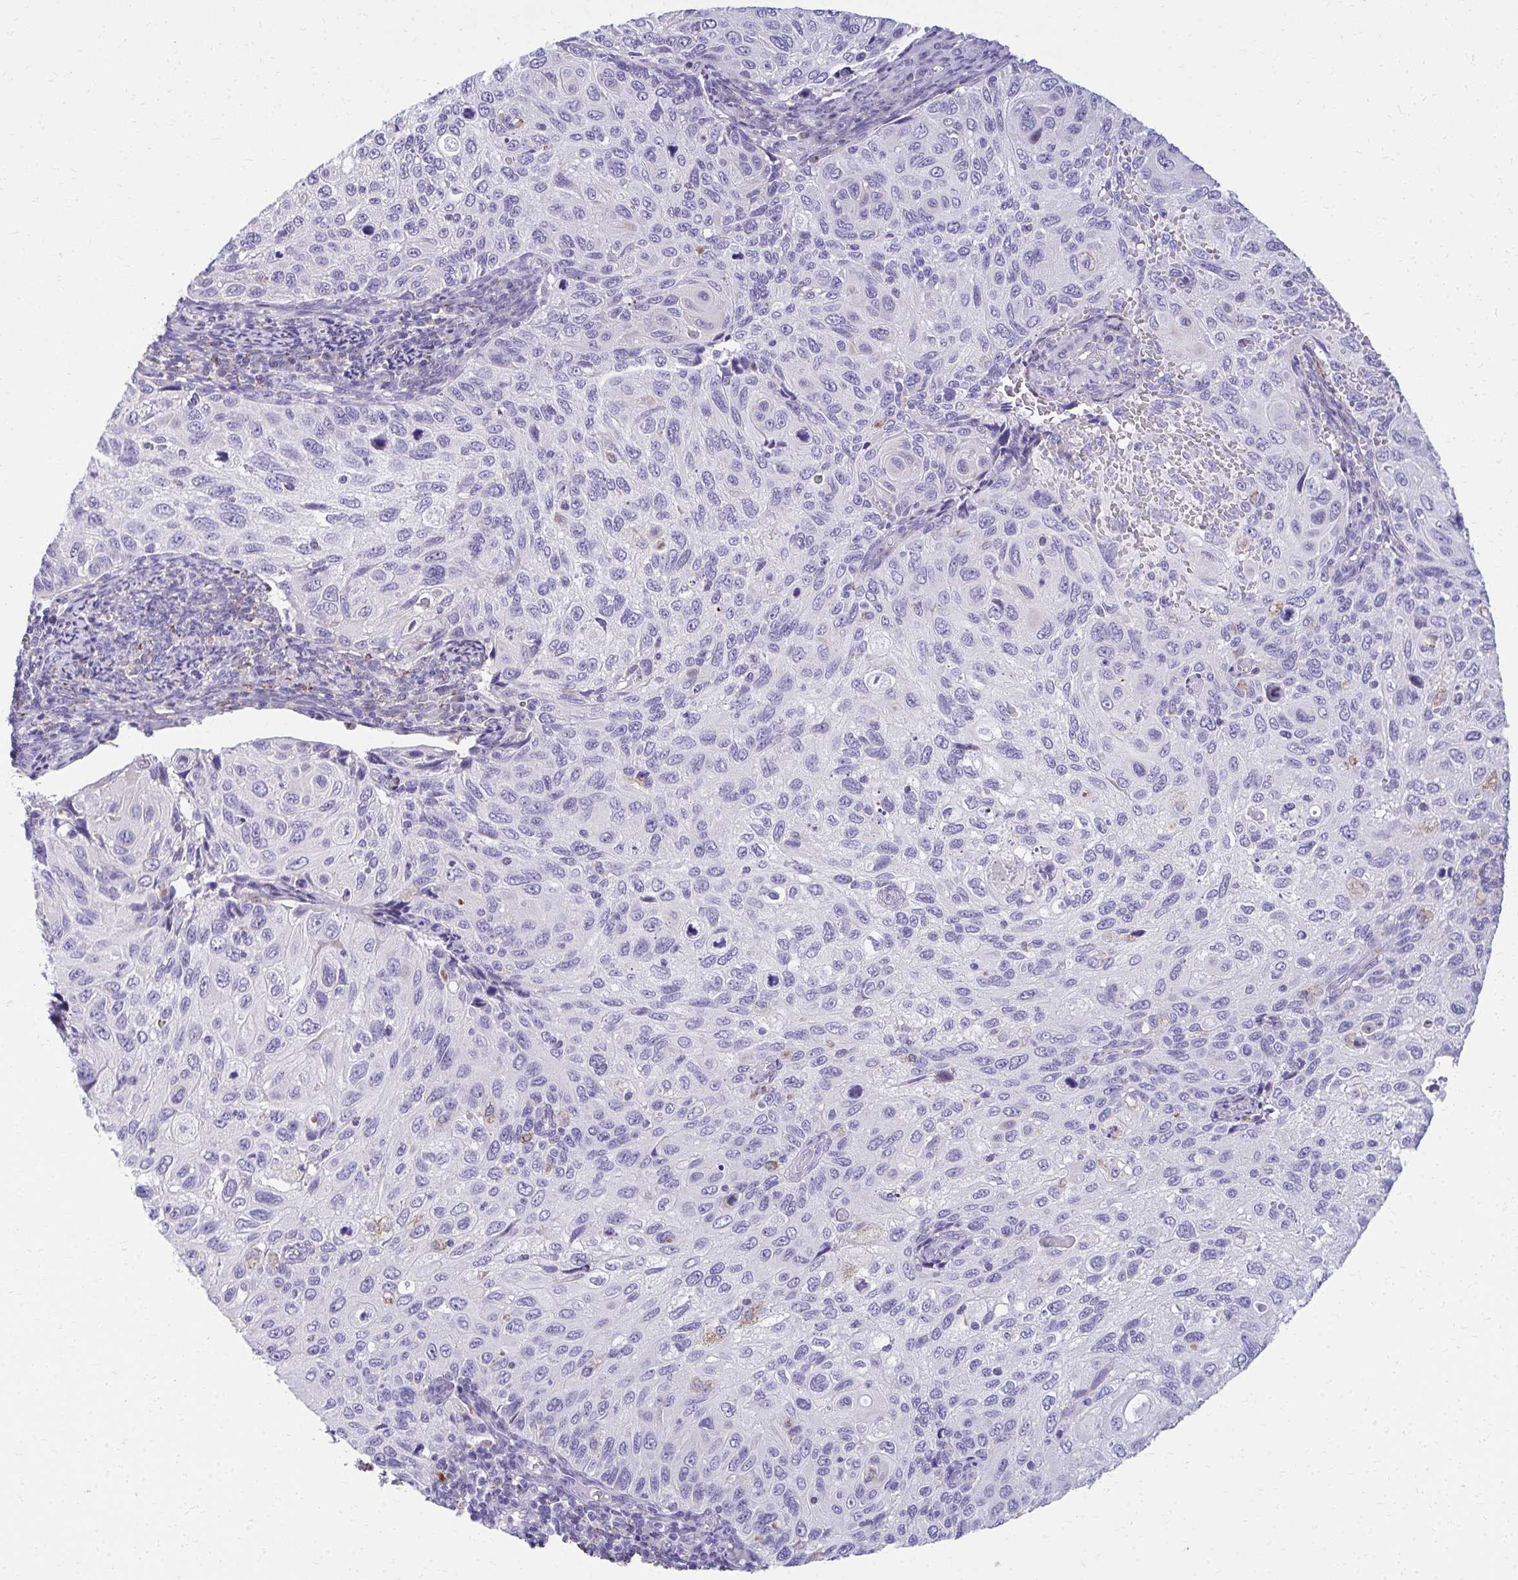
{"staining": {"intensity": "negative", "quantity": "none", "location": "none"}, "tissue": "cervical cancer", "cell_type": "Tumor cells", "image_type": "cancer", "snomed": [{"axis": "morphology", "description": "Squamous cell carcinoma, NOS"}, {"axis": "topography", "description": "Cervix"}], "caption": "This image is of cervical cancer stained with IHC to label a protein in brown with the nuclei are counter-stained blue. There is no expression in tumor cells.", "gene": "AIG1", "patient": {"sex": "female", "age": 70}}